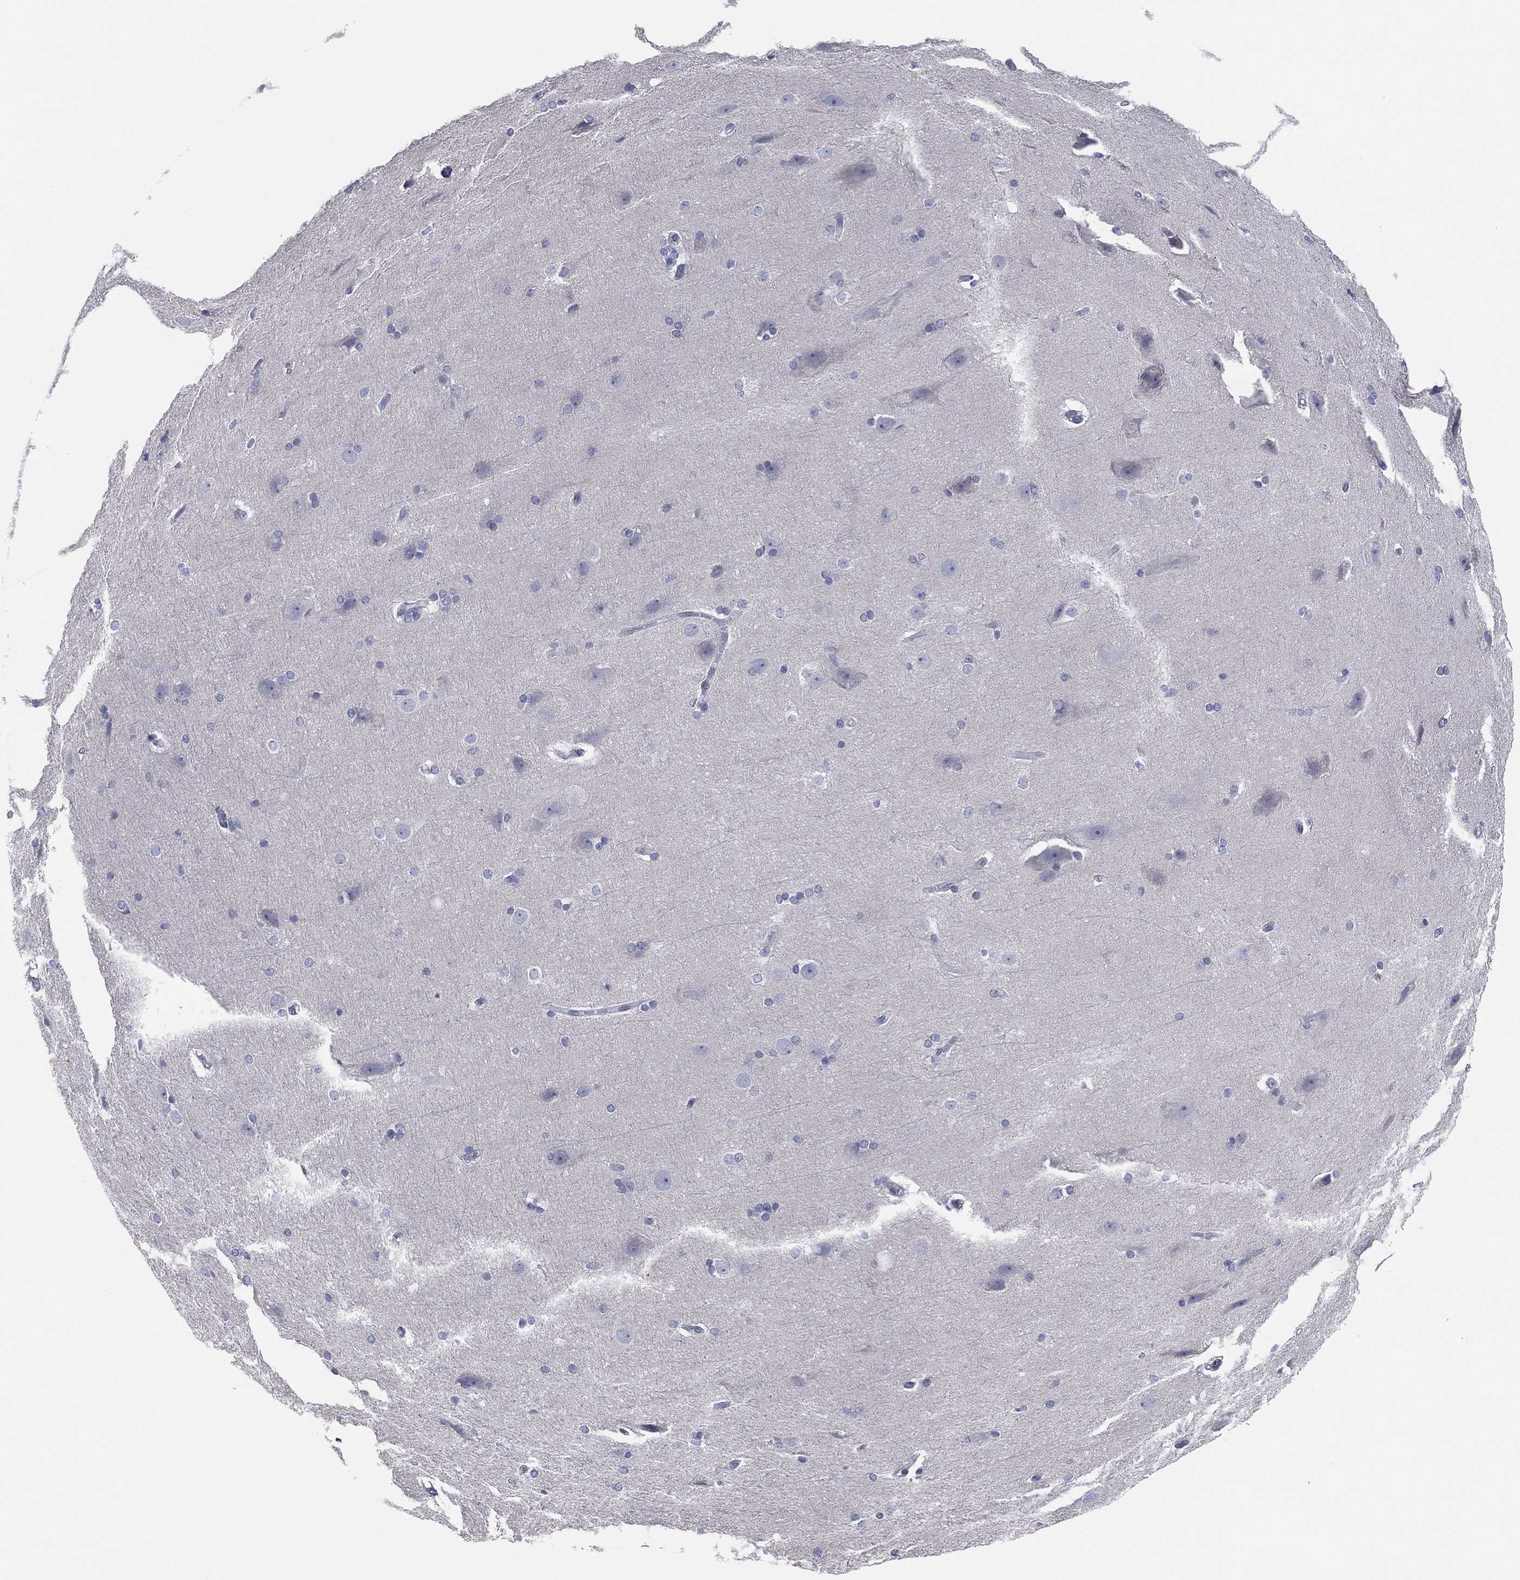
{"staining": {"intensity": "negative", "quantity": "none", "location": "none"}, "tissue": "hippocampus", "cell_type": "Glial cells", "image_type": "normal", "snomed": [{"axis": "morphology", "description": "Normal tissue, NOS"}, {"axis": "topography", "description": "Cerebral cortex"}, {"axis": "topography", "description": "Hippocampus"}], "caption": "DAB (3,3'-diaminobenzidine) immunohistochemical staining of unremarkable human hippocampus displays no significant expression in glial cells.", "gene": "TMEM40", "patient": {"sex": "female", "age": 19}}